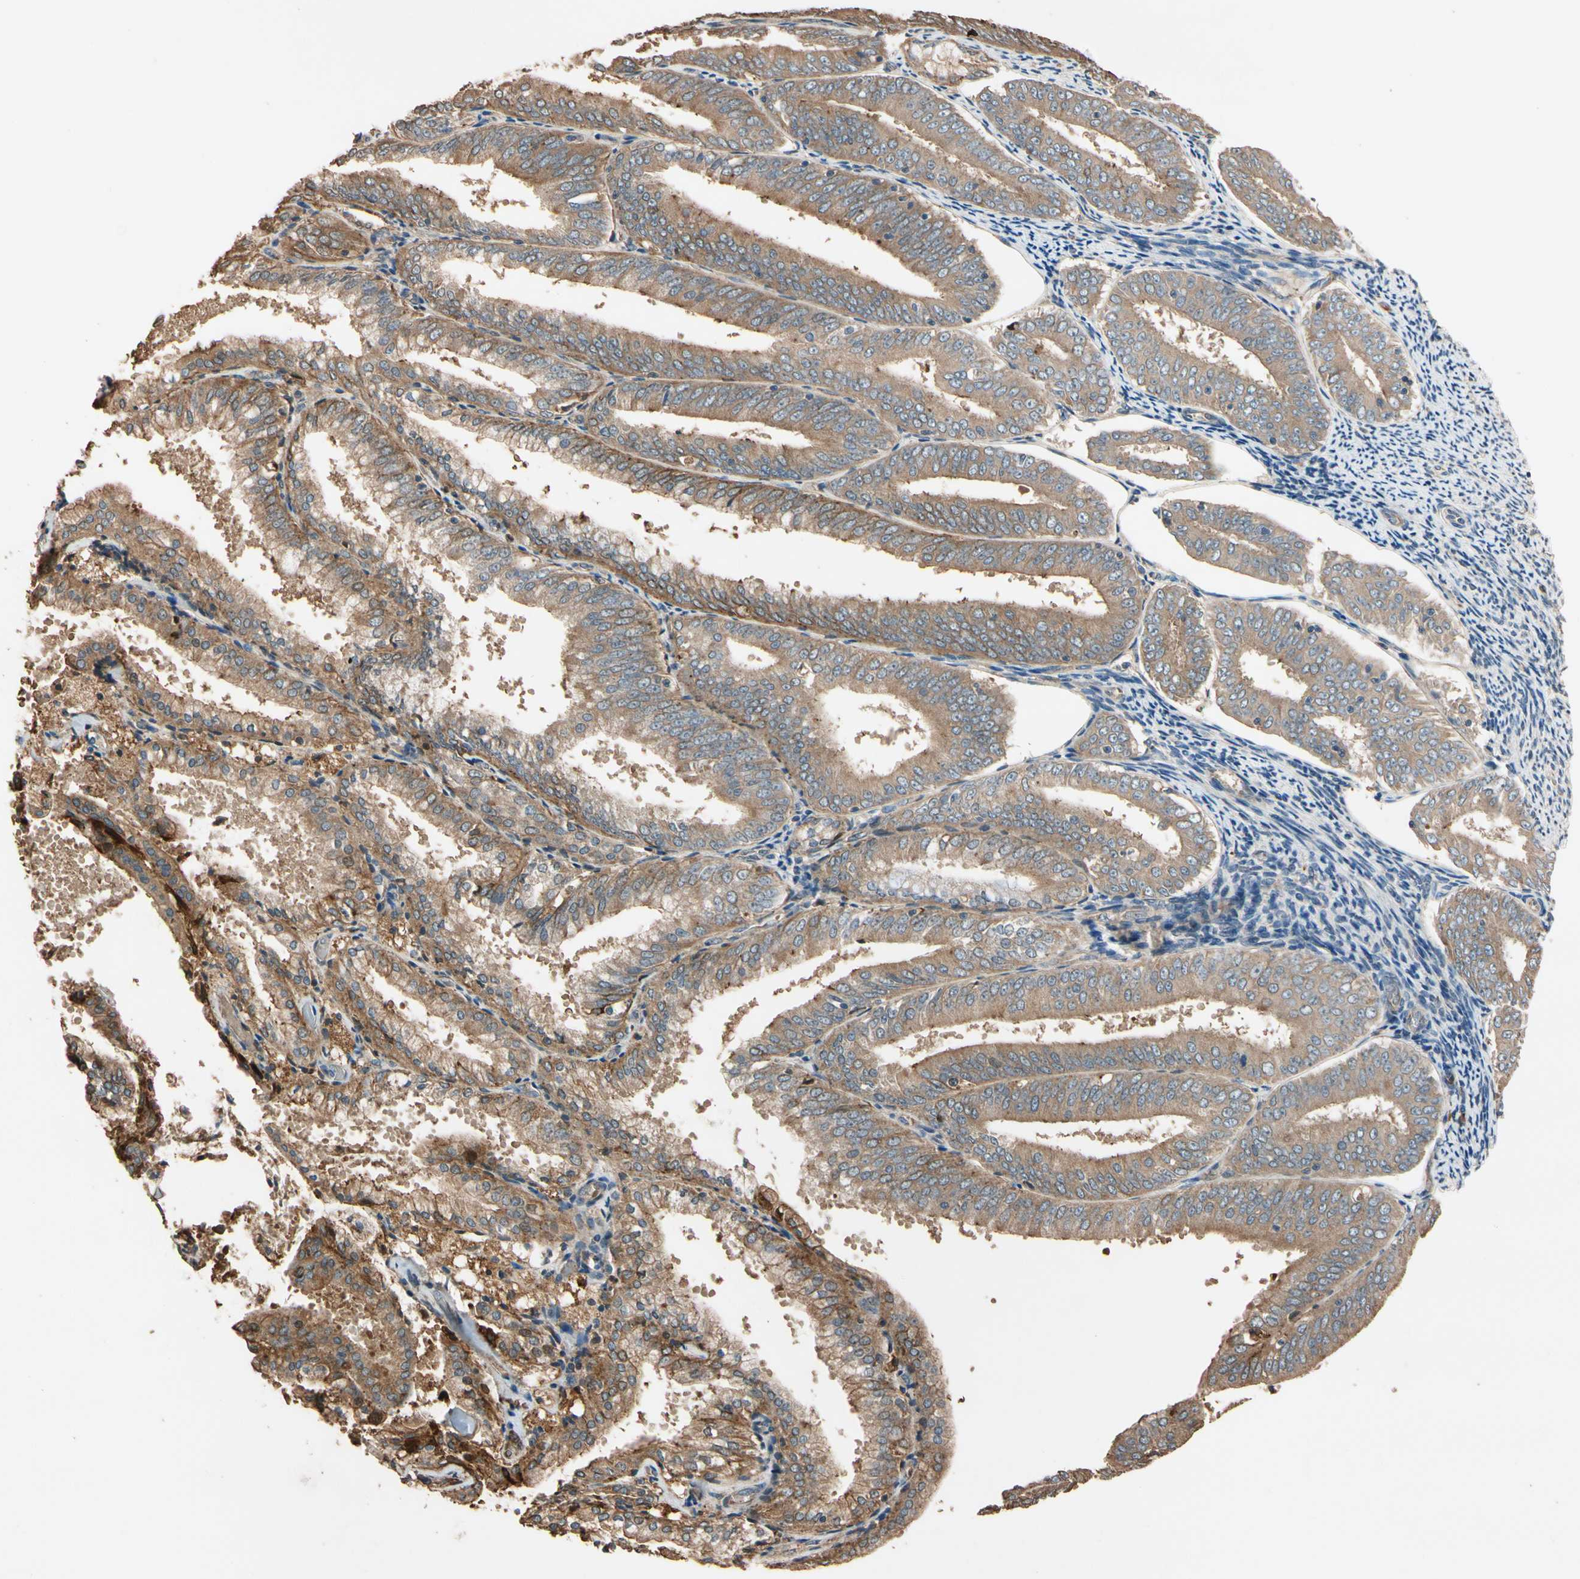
{"staining": {"intensity": "moderate", "quantity": ">75%", "location": "cytoplasmic/membranous"}, "tissue": "endometrial cancer", "cell_type": "Tumor cells", "image_type": "cancer", "snomed": [{"axis": "morphology", "description": "Adenocarcinoma, NOS"}, {"axis": "topography", "description": "Endometrium"}], "caption": "Endometrial cancer (adenocarcinoma) stained for a protein exhibits moderate cytoplasmic/membranous positivity in tumor cells. The protein of interest is stained brown, and the nuclei are stained in blue (DAB IHC with brightfield microscopy, high magnification).", "gene": "MGRN1", "patient": {"sex": "female", "age": 63}}